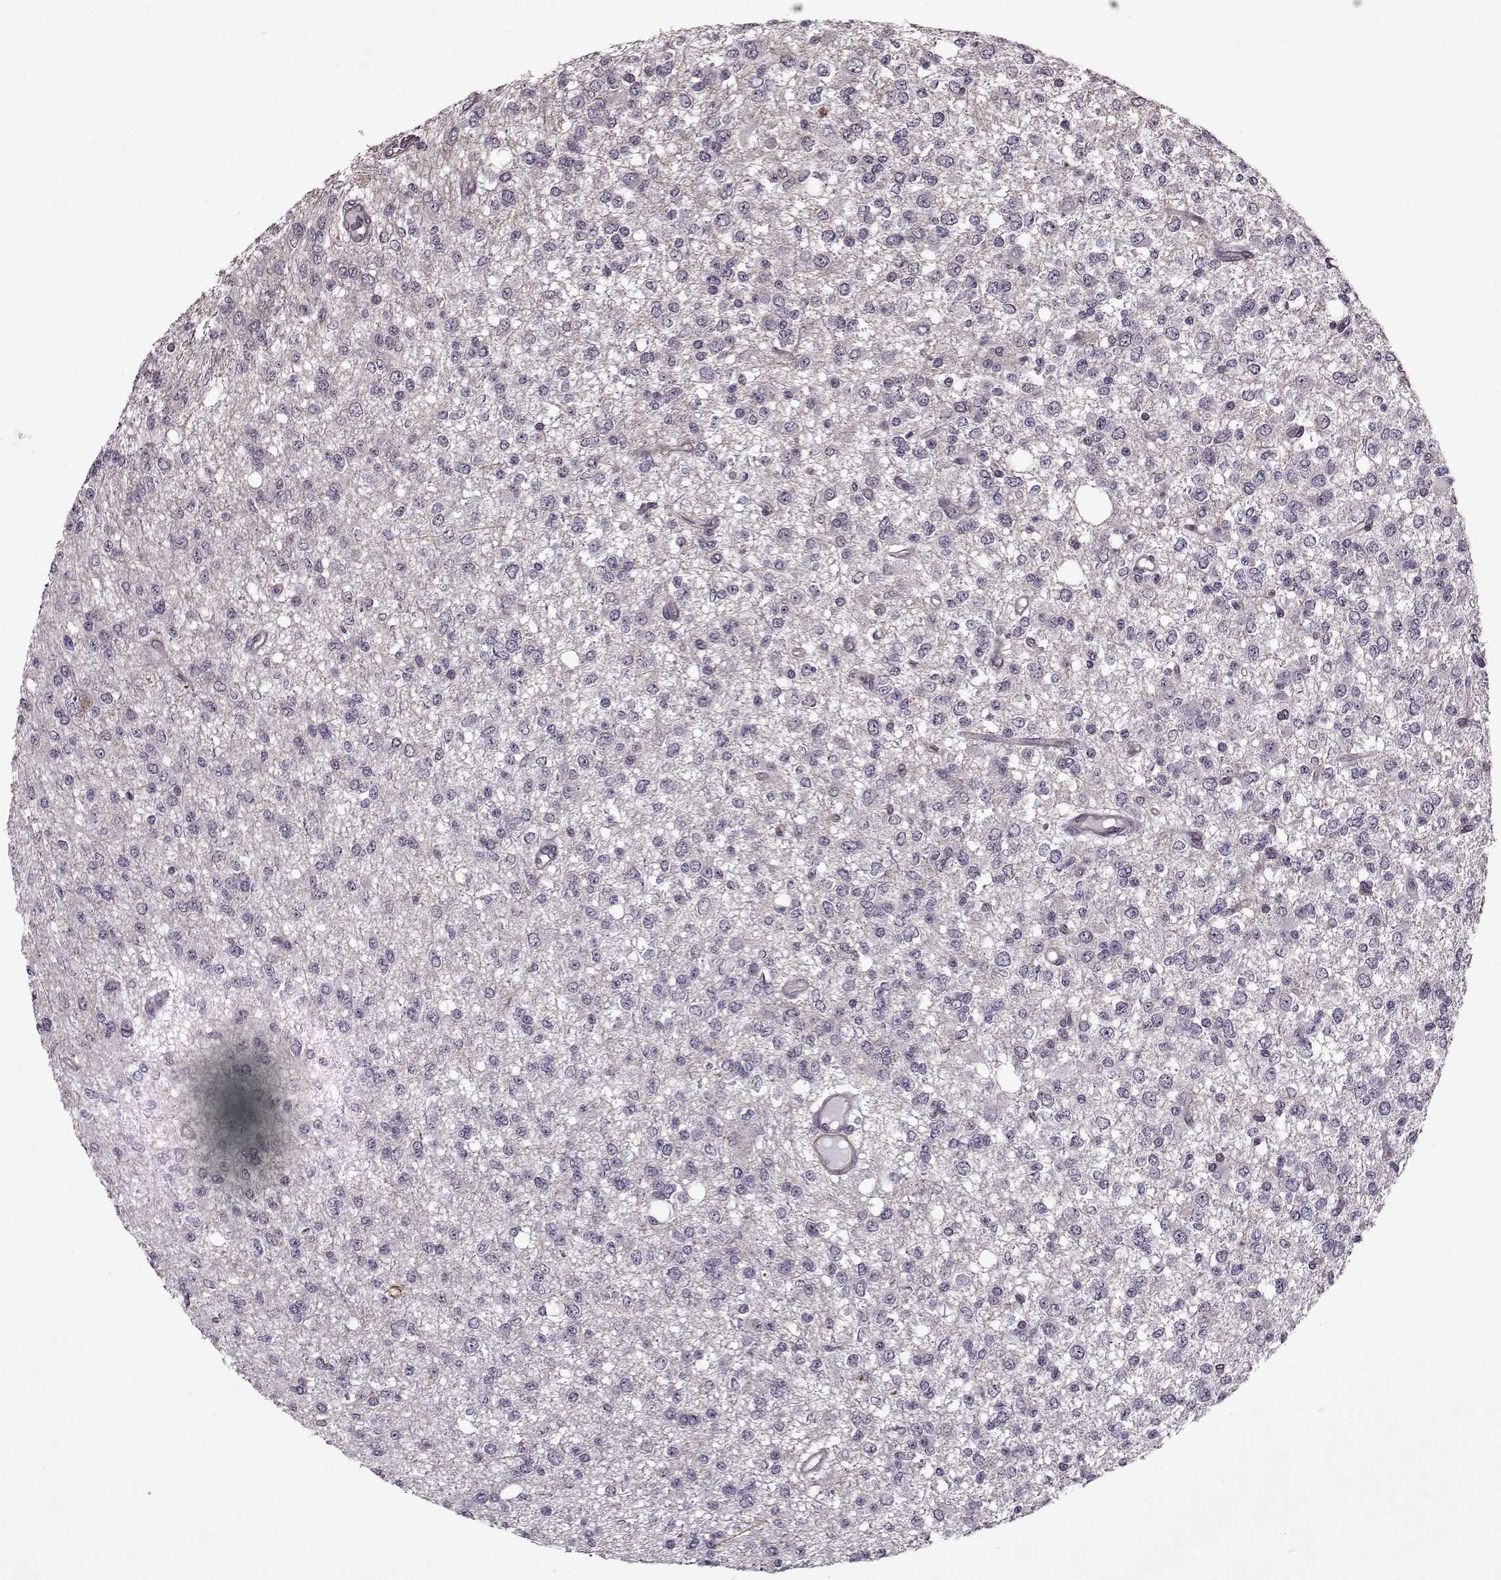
{"staining": {"intensity": "negative", "quantity": "none", "location": "none"}, "tissue": "glioma", "cell_type": "Tumor cells", "image_type": "cancer", "snomed": [{"axis": "morphology", "description": "Glioma, malignant, Low grade"}, {"axis": "topography", "description": "Brain"}], "caption": "A histopathology image of malignant glioma (low-grade) stained for a protein displays no brown staining in tumor cells.", "gene": "KRT9", "patient": {"sex": "male", "age": 67}}